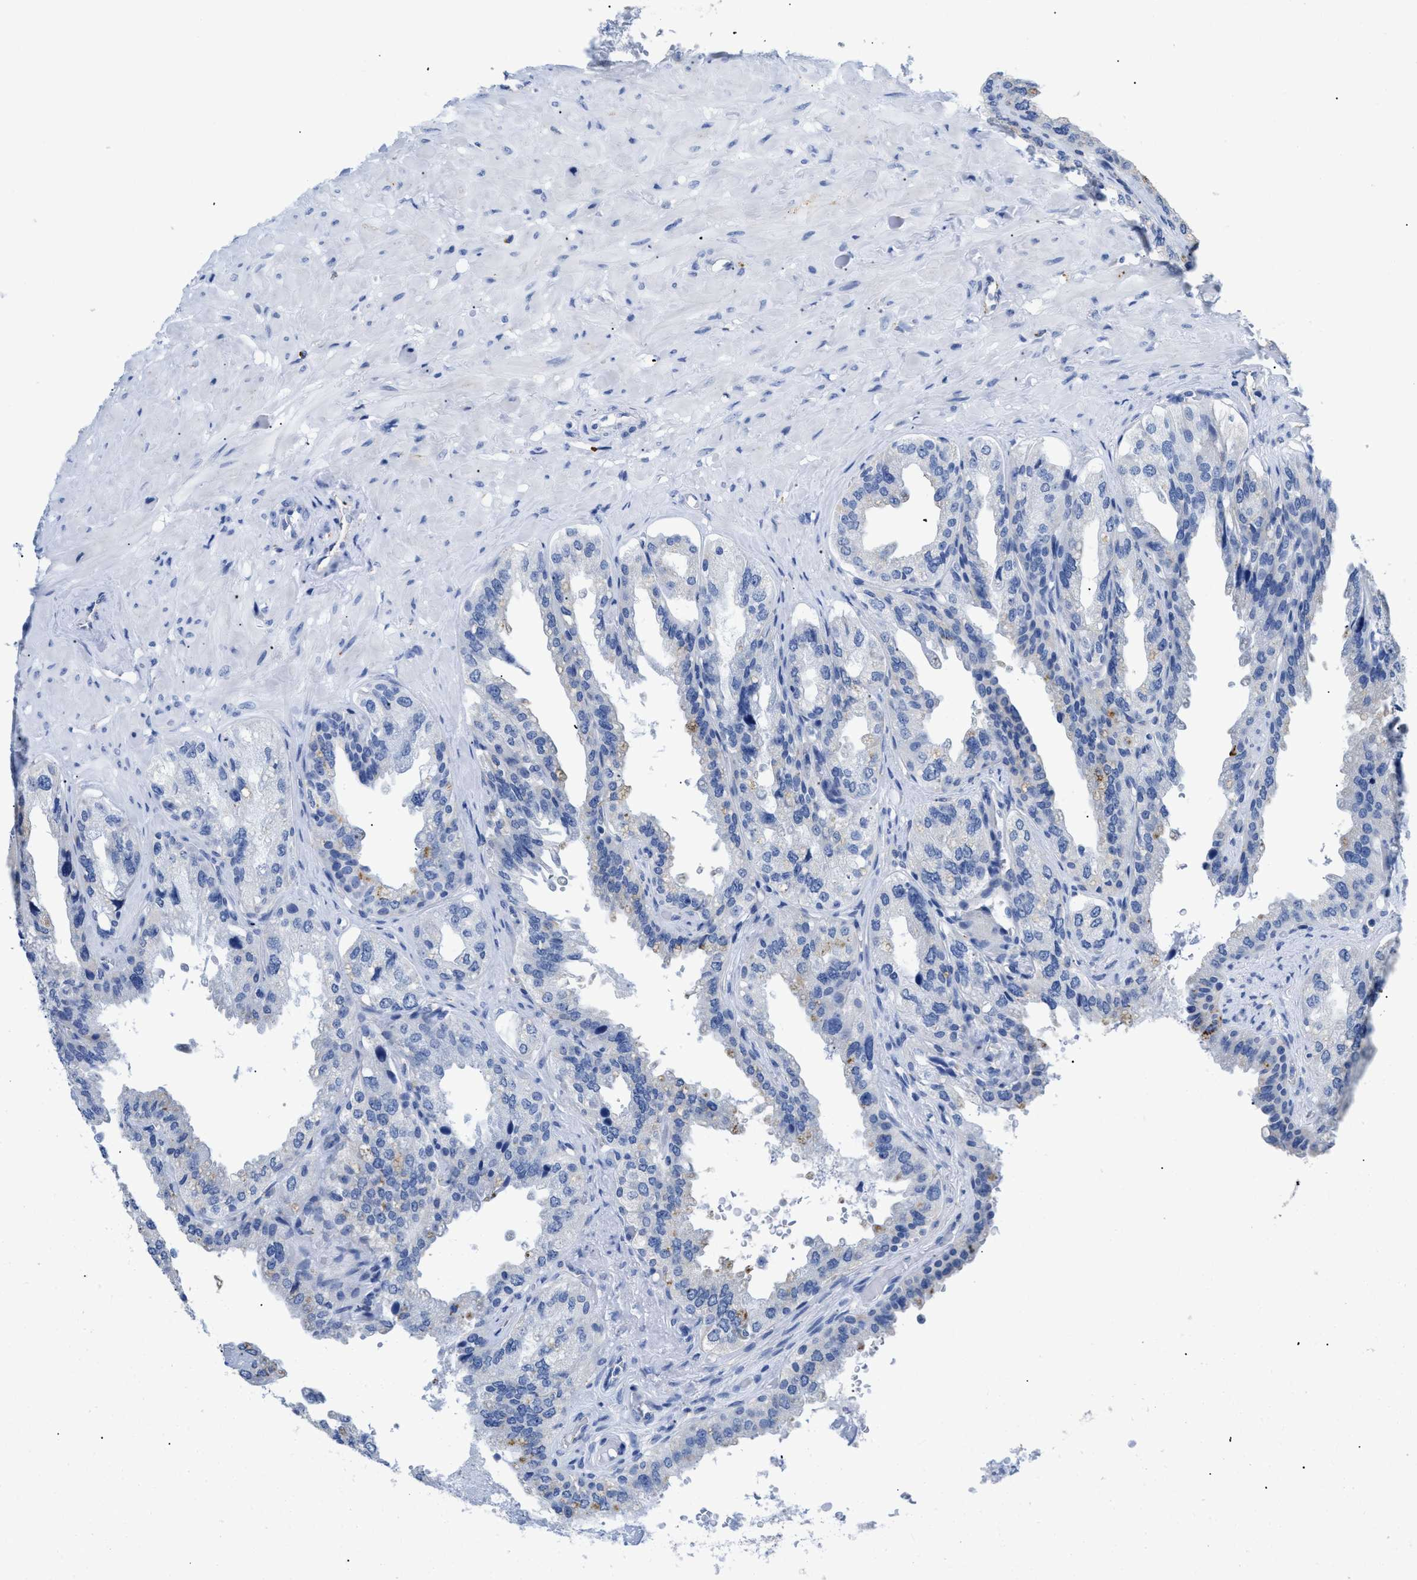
{"staining": {"intensity": "moderate", "quantity": "<25%", "location": "cytoplasmic/membranous"}, "tissue": "seminal vesicle", "cell_type": "Glandular cells", "image_type": "normal", "snomed": [{"axis": "morphology", "description": "Normal tissue, NOS"}, {"axis": "topography", "description": "Seminal veicle"}], "caption": "This micrograph reveals immunohistochemistry (IHC) staining of benign seminal vesicle, with low moderate cytoplasmic/membranous expression in about <25% of glandular cells.", "gene": "APOBEC2", "patient": {"sex": "male", "age": 68}}